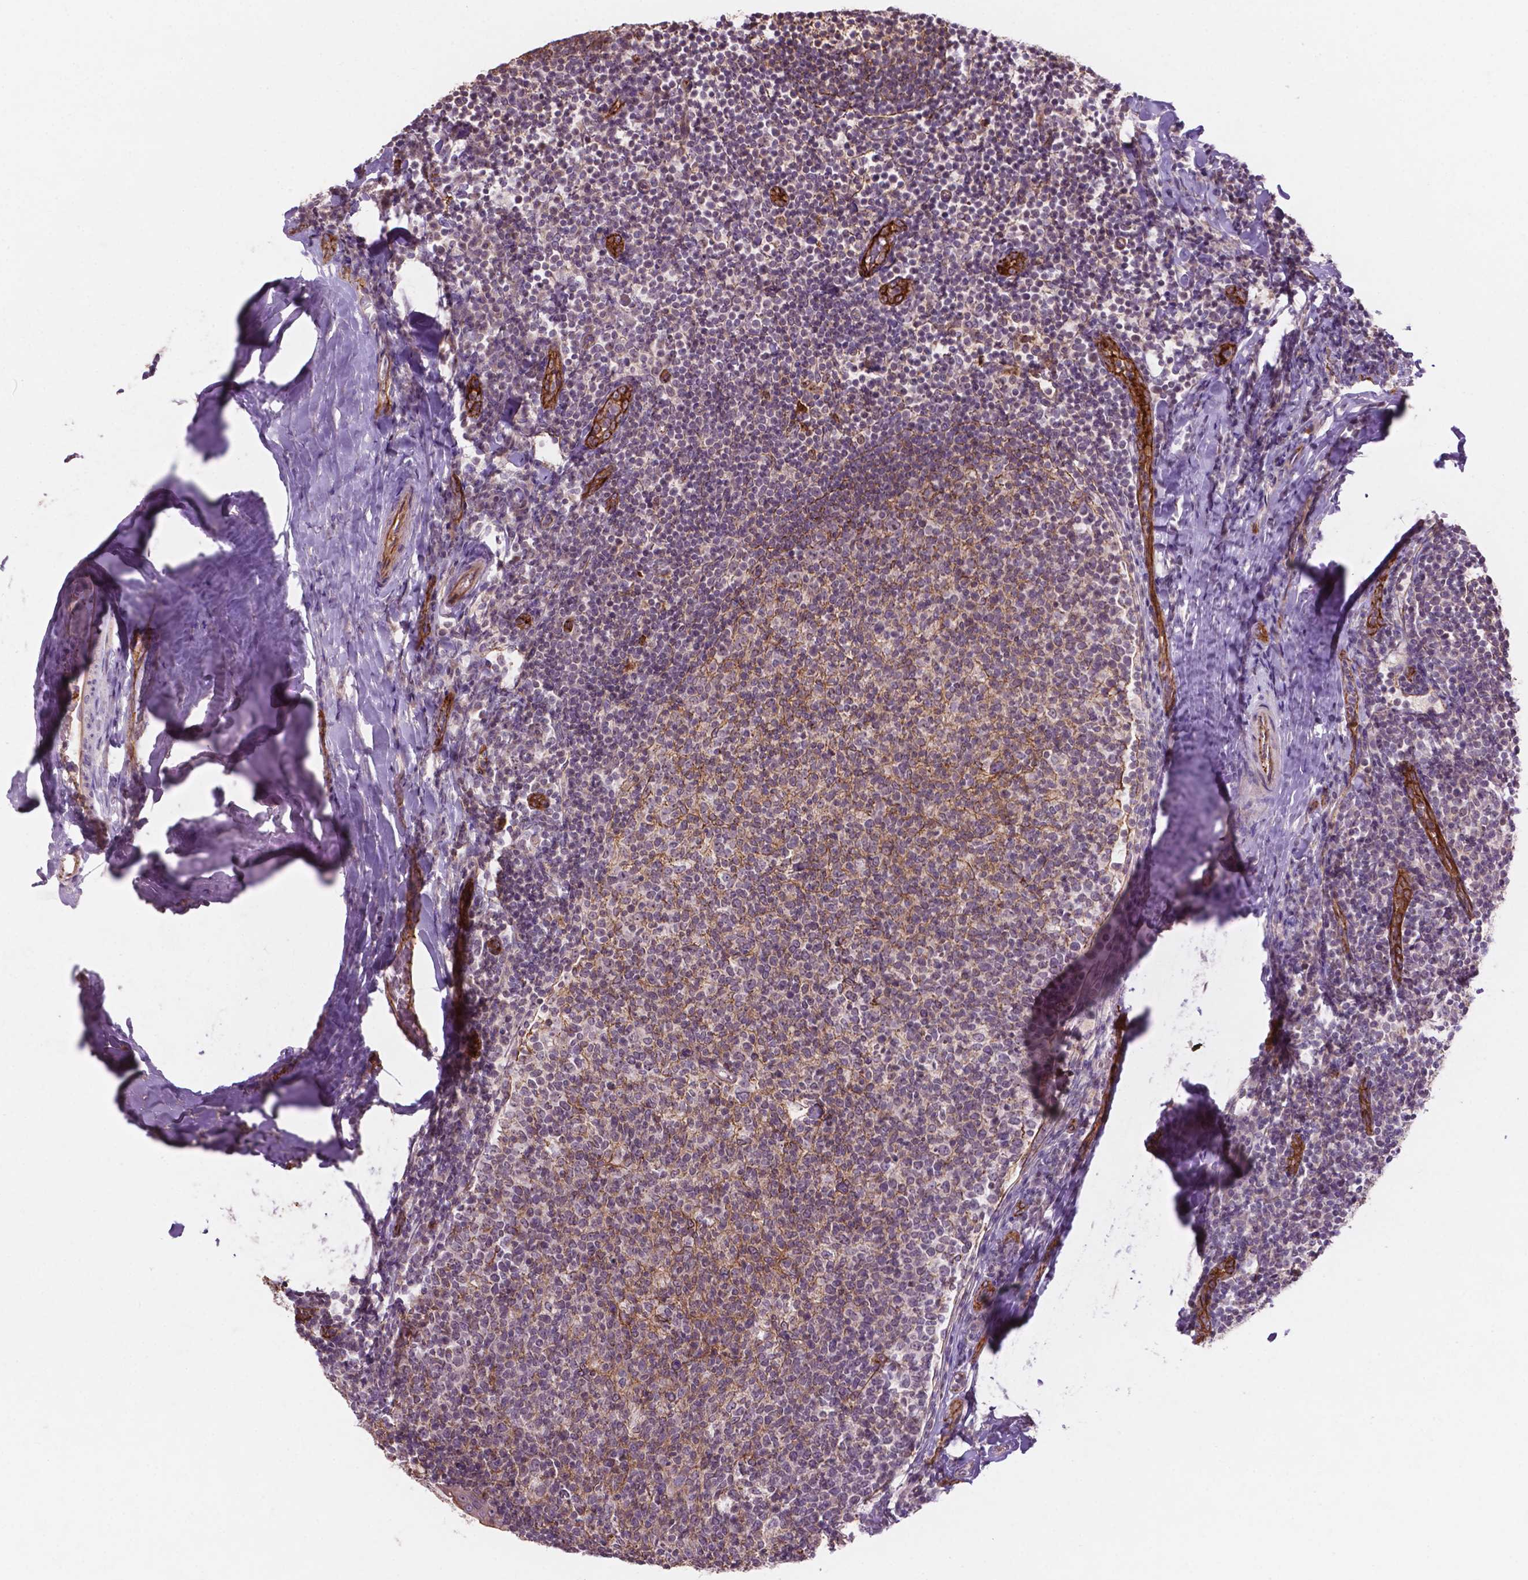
{"staining": {"intensity": "moderate", "quantity": "25%-75%", "location": "cytoplasmic/membranous"}, "tissue": "tonsil", "cell_type": "Germinal center cells", "image_type": "normal", "snomed": [{"axis": "morphology", "description": "Normal tissue, NOS"}, {"axis": "topography", "description": "Tonsil"}], "caption": "Normal tonsil reveals moderate cytoplasmic/membranous expression in about 25%-75% of germinal center cells, visualized by immunohistochemistry.", "gene": "ARL5C", "patient": {"sex": "female", "age": 10}}